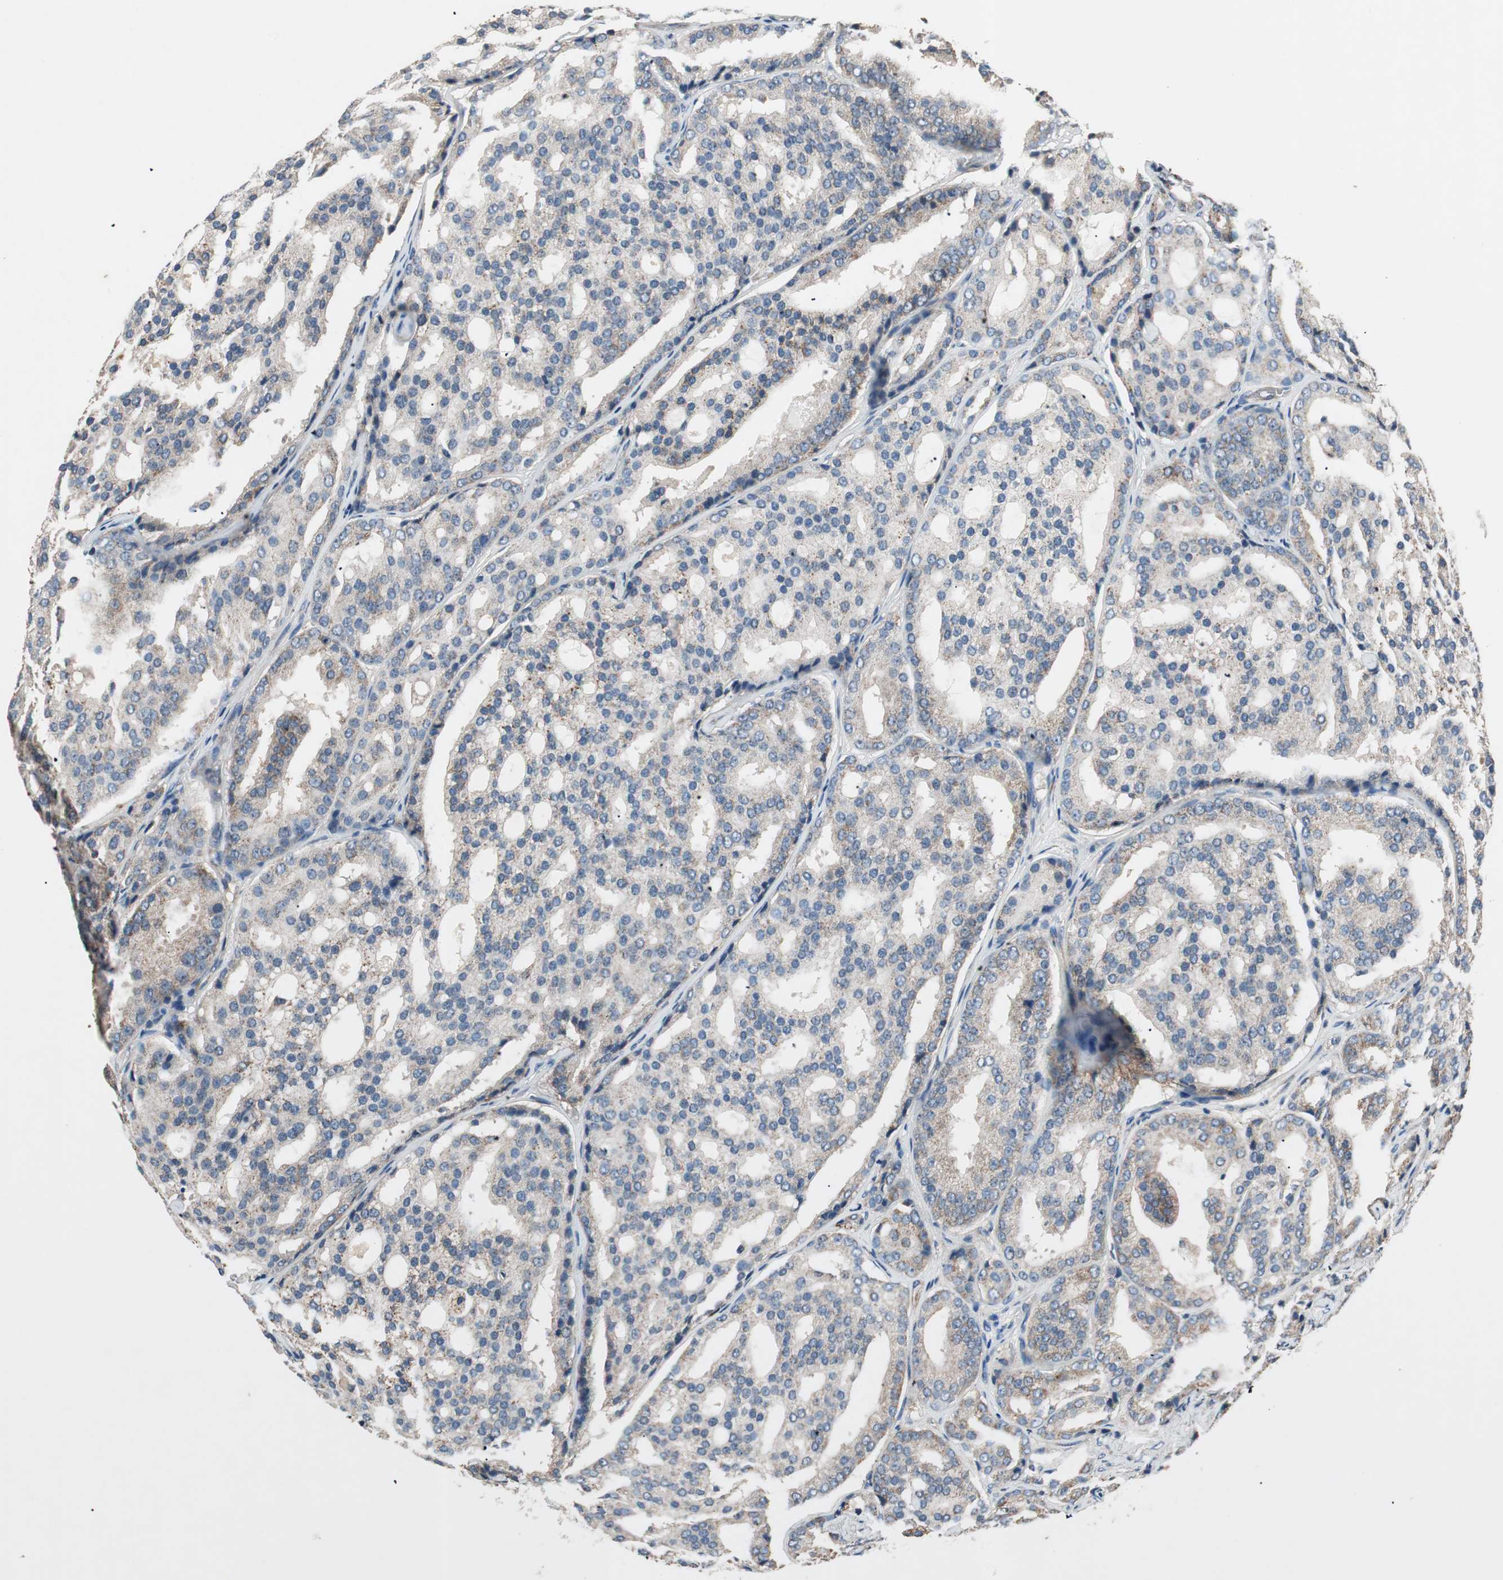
{"staining": {"intensity": "weak", "quantity": "25%-75%", "location": "cytoplasmic/membranous"}, "tissue": "prostate cancer", "cell_type": "Tumor cells", "image_type": "cancer", "snomed": [{"axis": "morphology", "description": "Adenocarcinoma, High grade"}, {"axis": "topography", "description": "Prostate"}], "caption": "Human prostate cancer (high-grade adenocarcinoma) stained for a protein (brown) shows weak cytoplasmic/membranous positive positivity in approximately 25%-75% of tumor cells.", "gene": "HPN", "patient": {"sex": "male", "age": 64}}